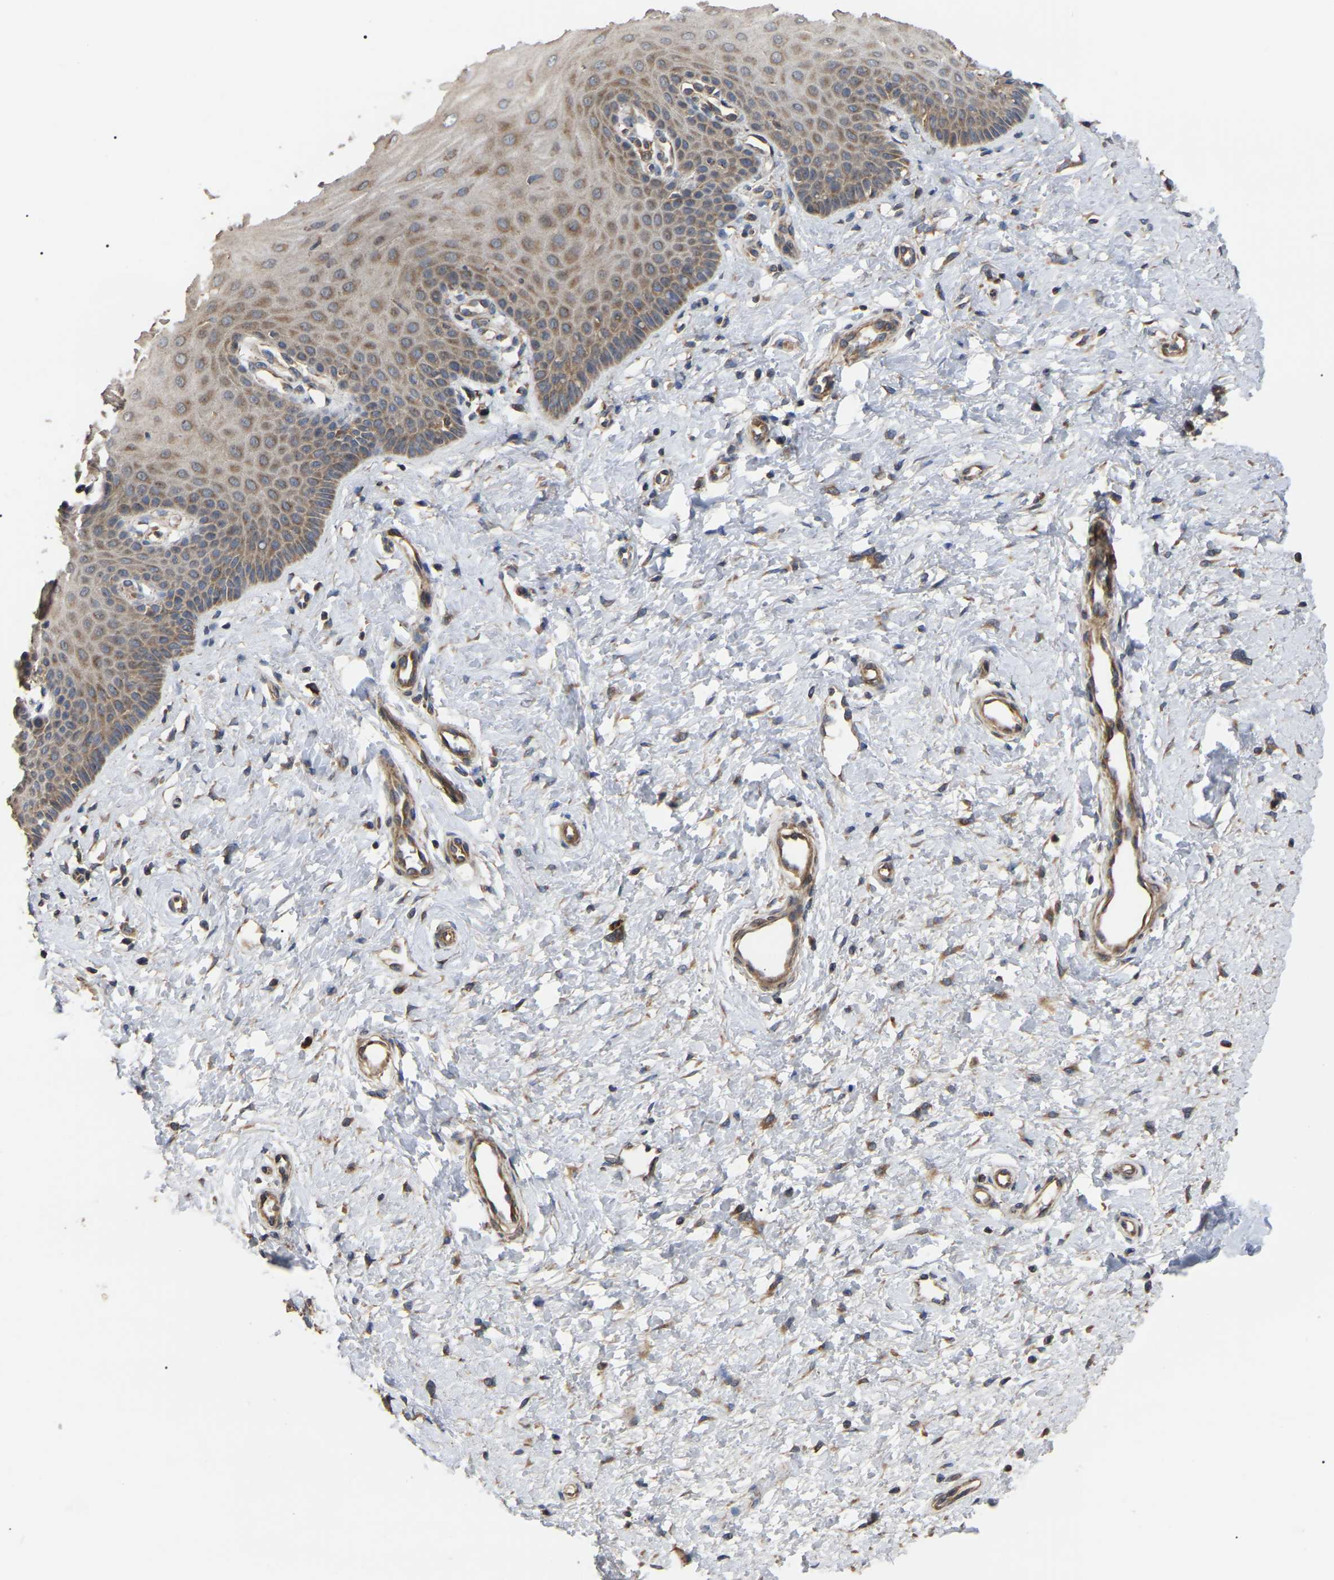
{"staining": {"intensity": "moderate", "quantity": ">75%", "location": "cytoplasmic/membranous"}, "tissue": "cervix", "cell_type": "Squamous epithelial cells", "image_type": "normal", "snomed": [{"axis": "morphology", "description": "Normal tissue, NOS"}, {"axis": "topography", "description": "Cervix"}], "caption": "Squamous epithelial cells reveal medium levels of moderate cytoplasmic/membranous staining in about >75% of cells in benign cervix. Using DAB (3,3'-diaminobenzidine) (brown) and hematoxylin (blue) stains, captured at high magnification using brightfield microscopy.", "gene": "GCC1", "patient": {"sex": "female", "age": 55}}